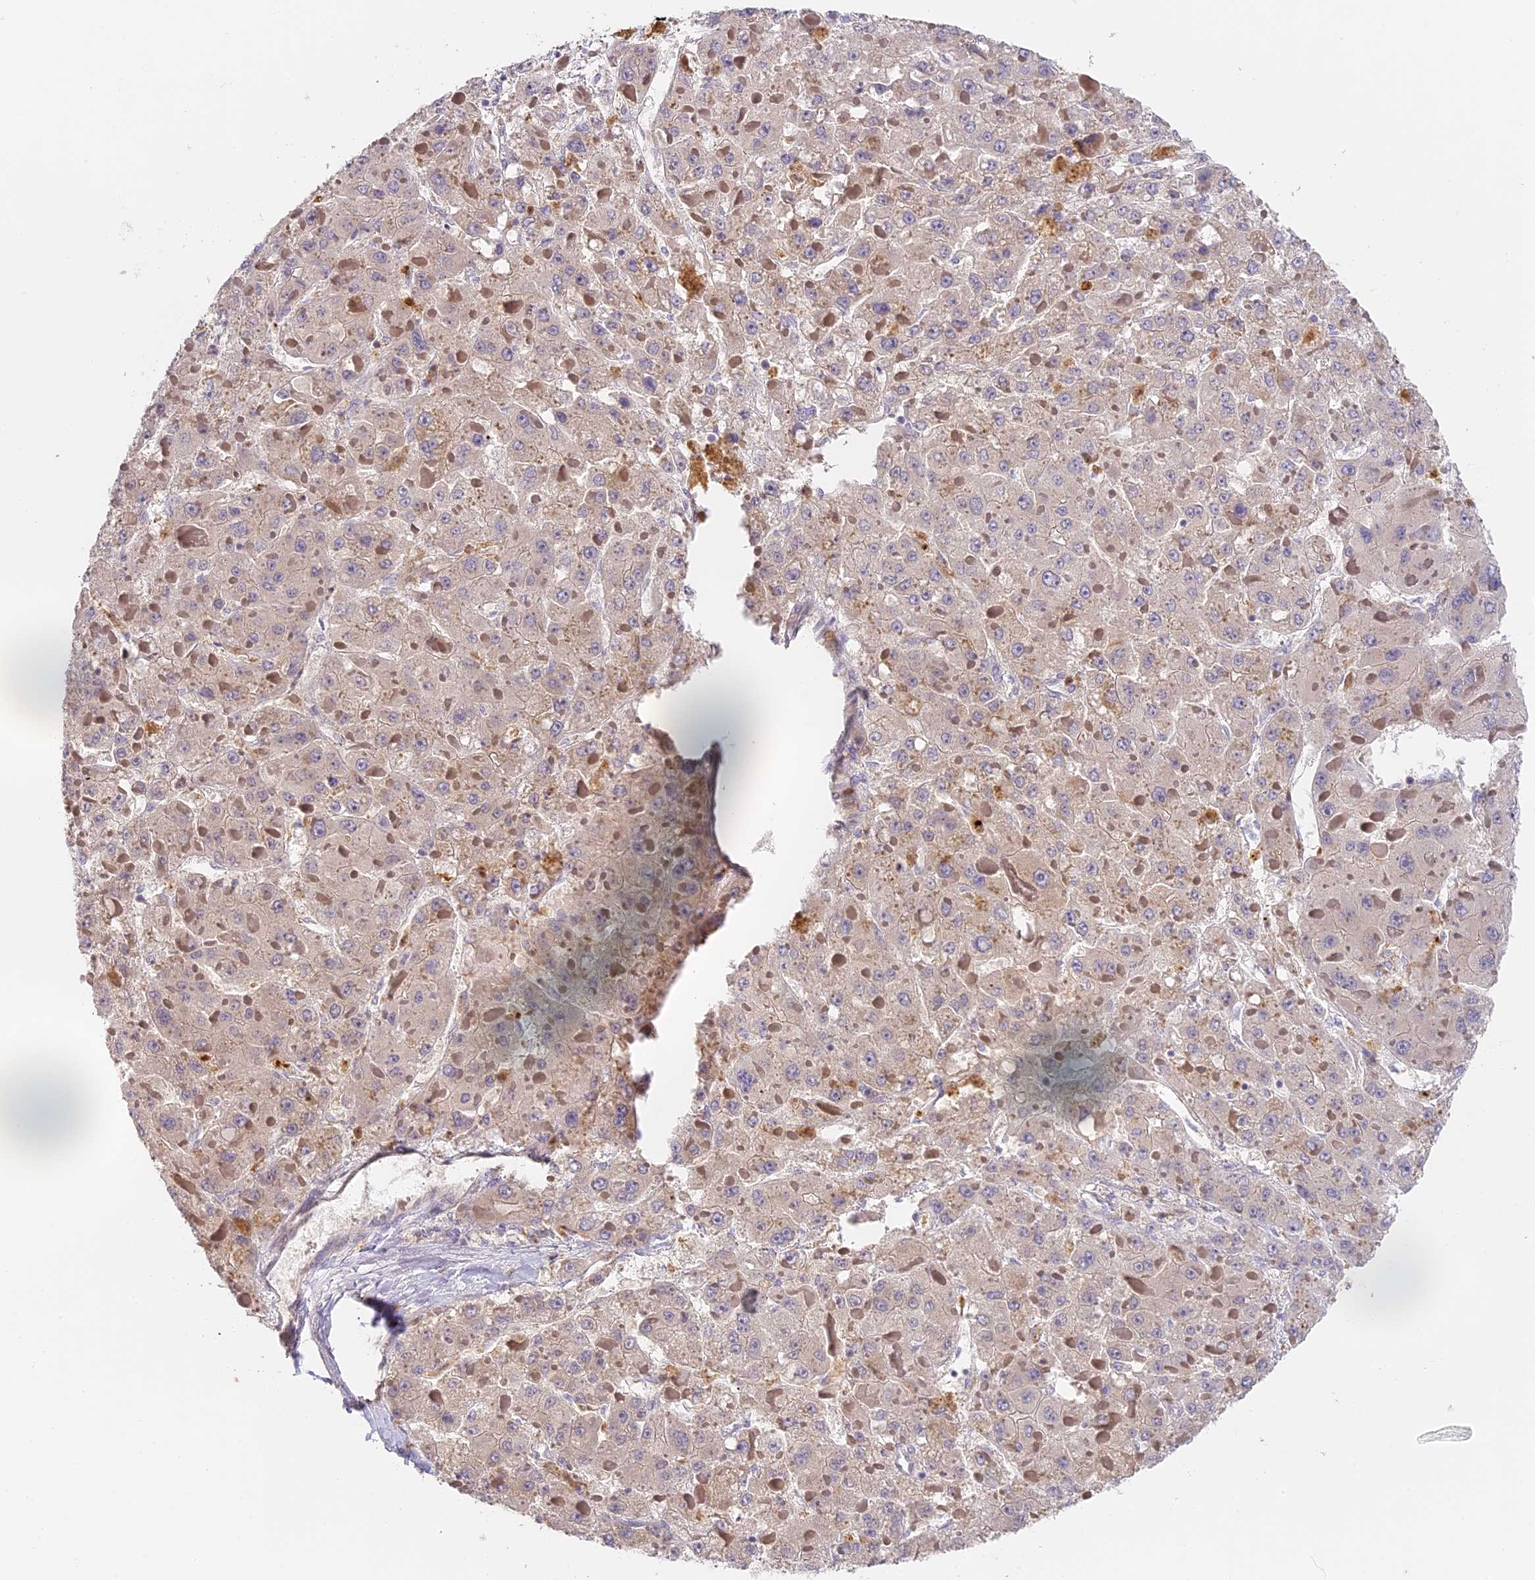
{"staining": {"intensity": "negative", "quantity": "none", "location": "none"}, "tissue": "liver cancer", "cell_type": "Tumor cells", "image_type": "cancer", "snomed": [{"axis": "morphology", "description": "Carcinoma, Hepatocellular, NOS"}, {"axis": "topography", "description": "Liver"}], "caption": "A histopathology image of hepatocellular carcinoma (liver) stained for a protein exhibits no brown staining in tumor cells.", "gene": "NCF4", "patient": {"sex": "female", "age": 73}}